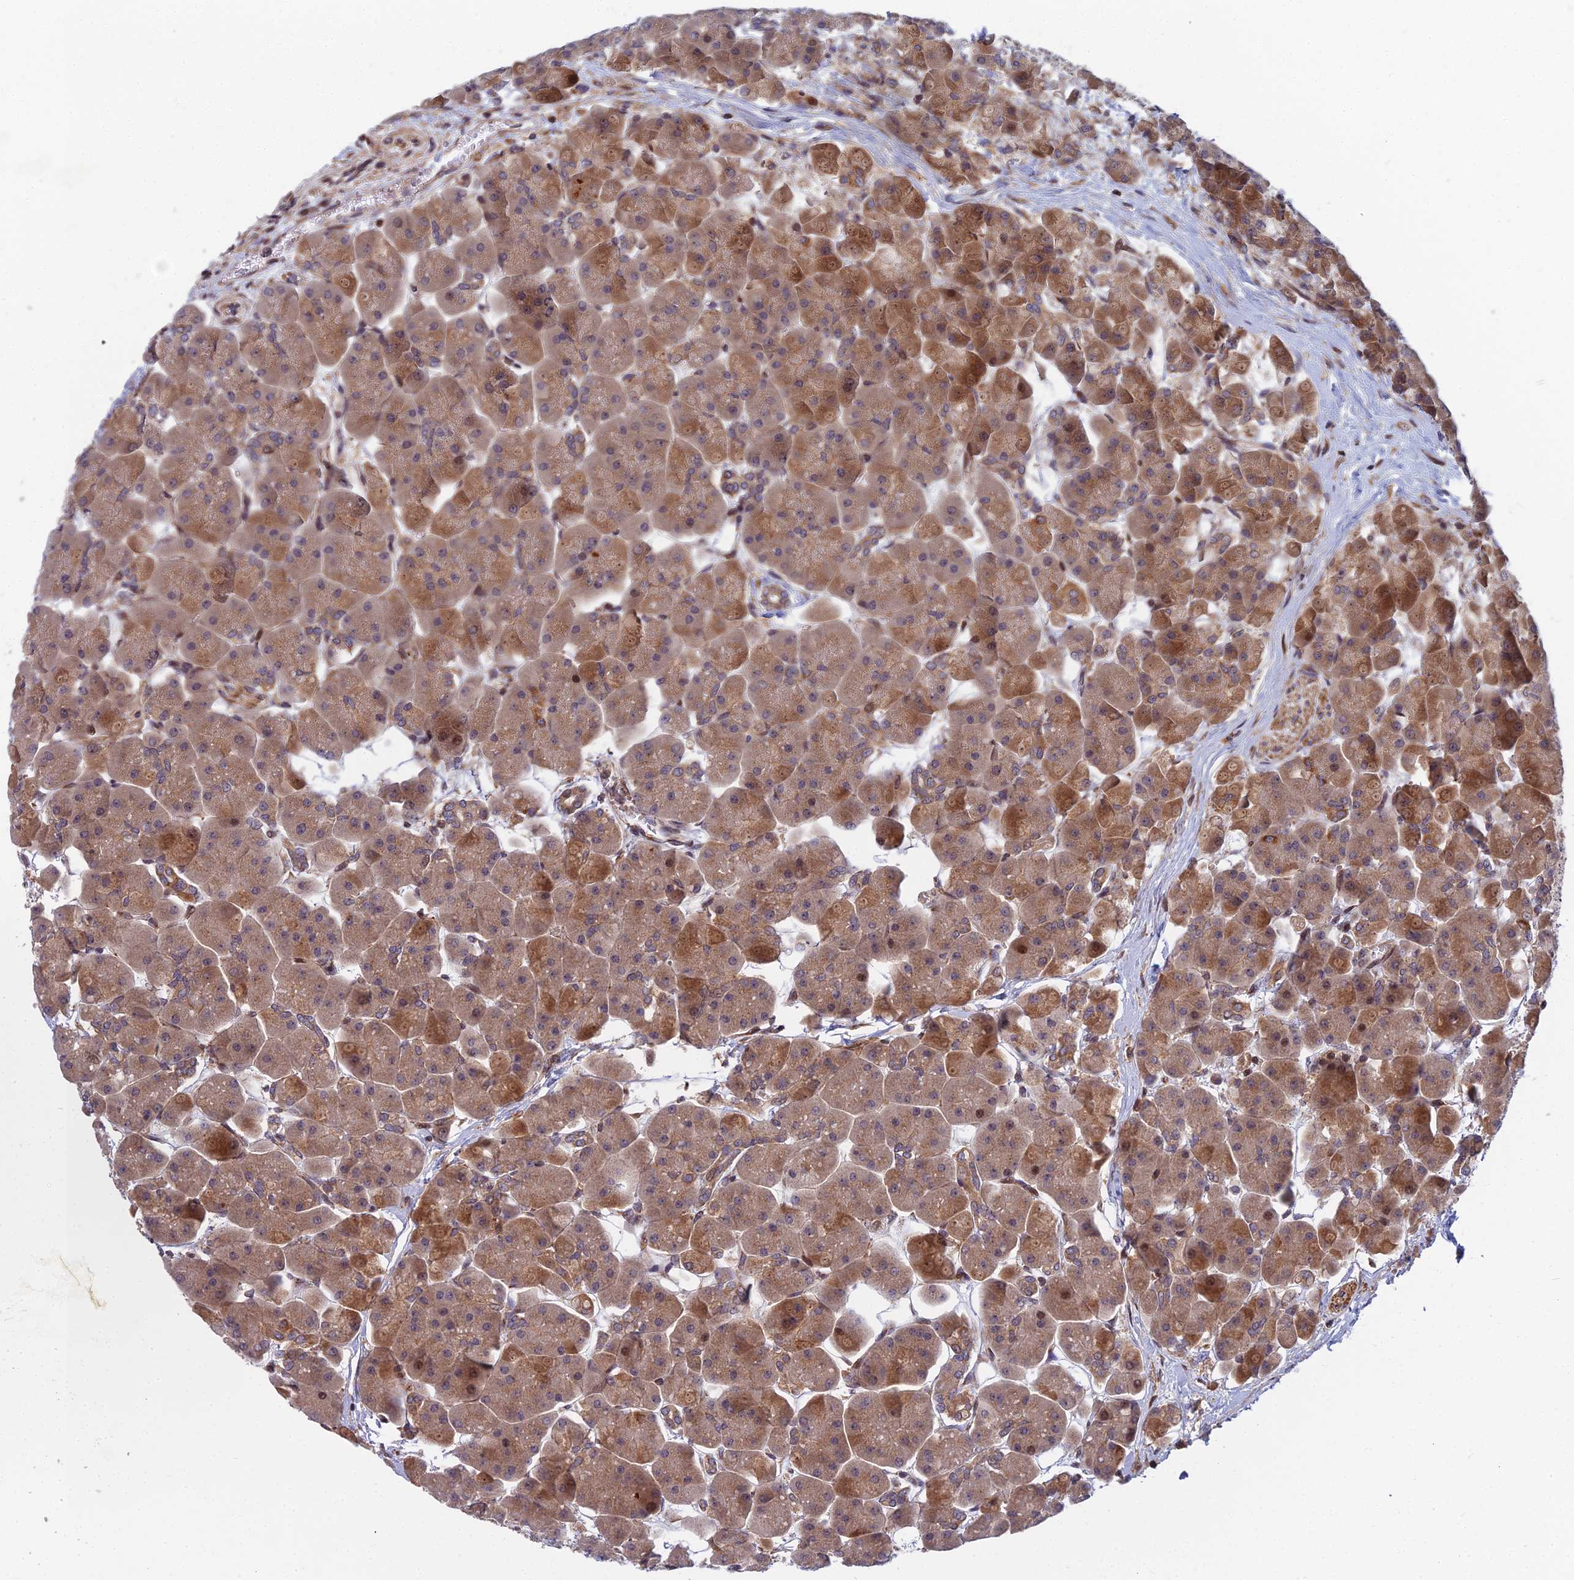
{"staining": {"intensity": "moderate", "quantity": ">75%", "location": "cytoplasmic/membranous,nuclear"}, "tissue": "pancreas", "cell_type": "Exocrine glandular cells", "image_type": "normal", "snomed": [{"axis": "morphology", "description": "Normal tissue, NOS"}, {"axis": "topography", "description": "Pancreas"}], "caption": "A brown stain shows moderate cytoplasmic/membranous,nuclear expression of a protein in exocrine glandular cells of normal pancreas. (Brightfield microscopy of DAB IHC at high magnification).", "gene": "COMMD2", "patient": {"sex": "male", "age": 66}}